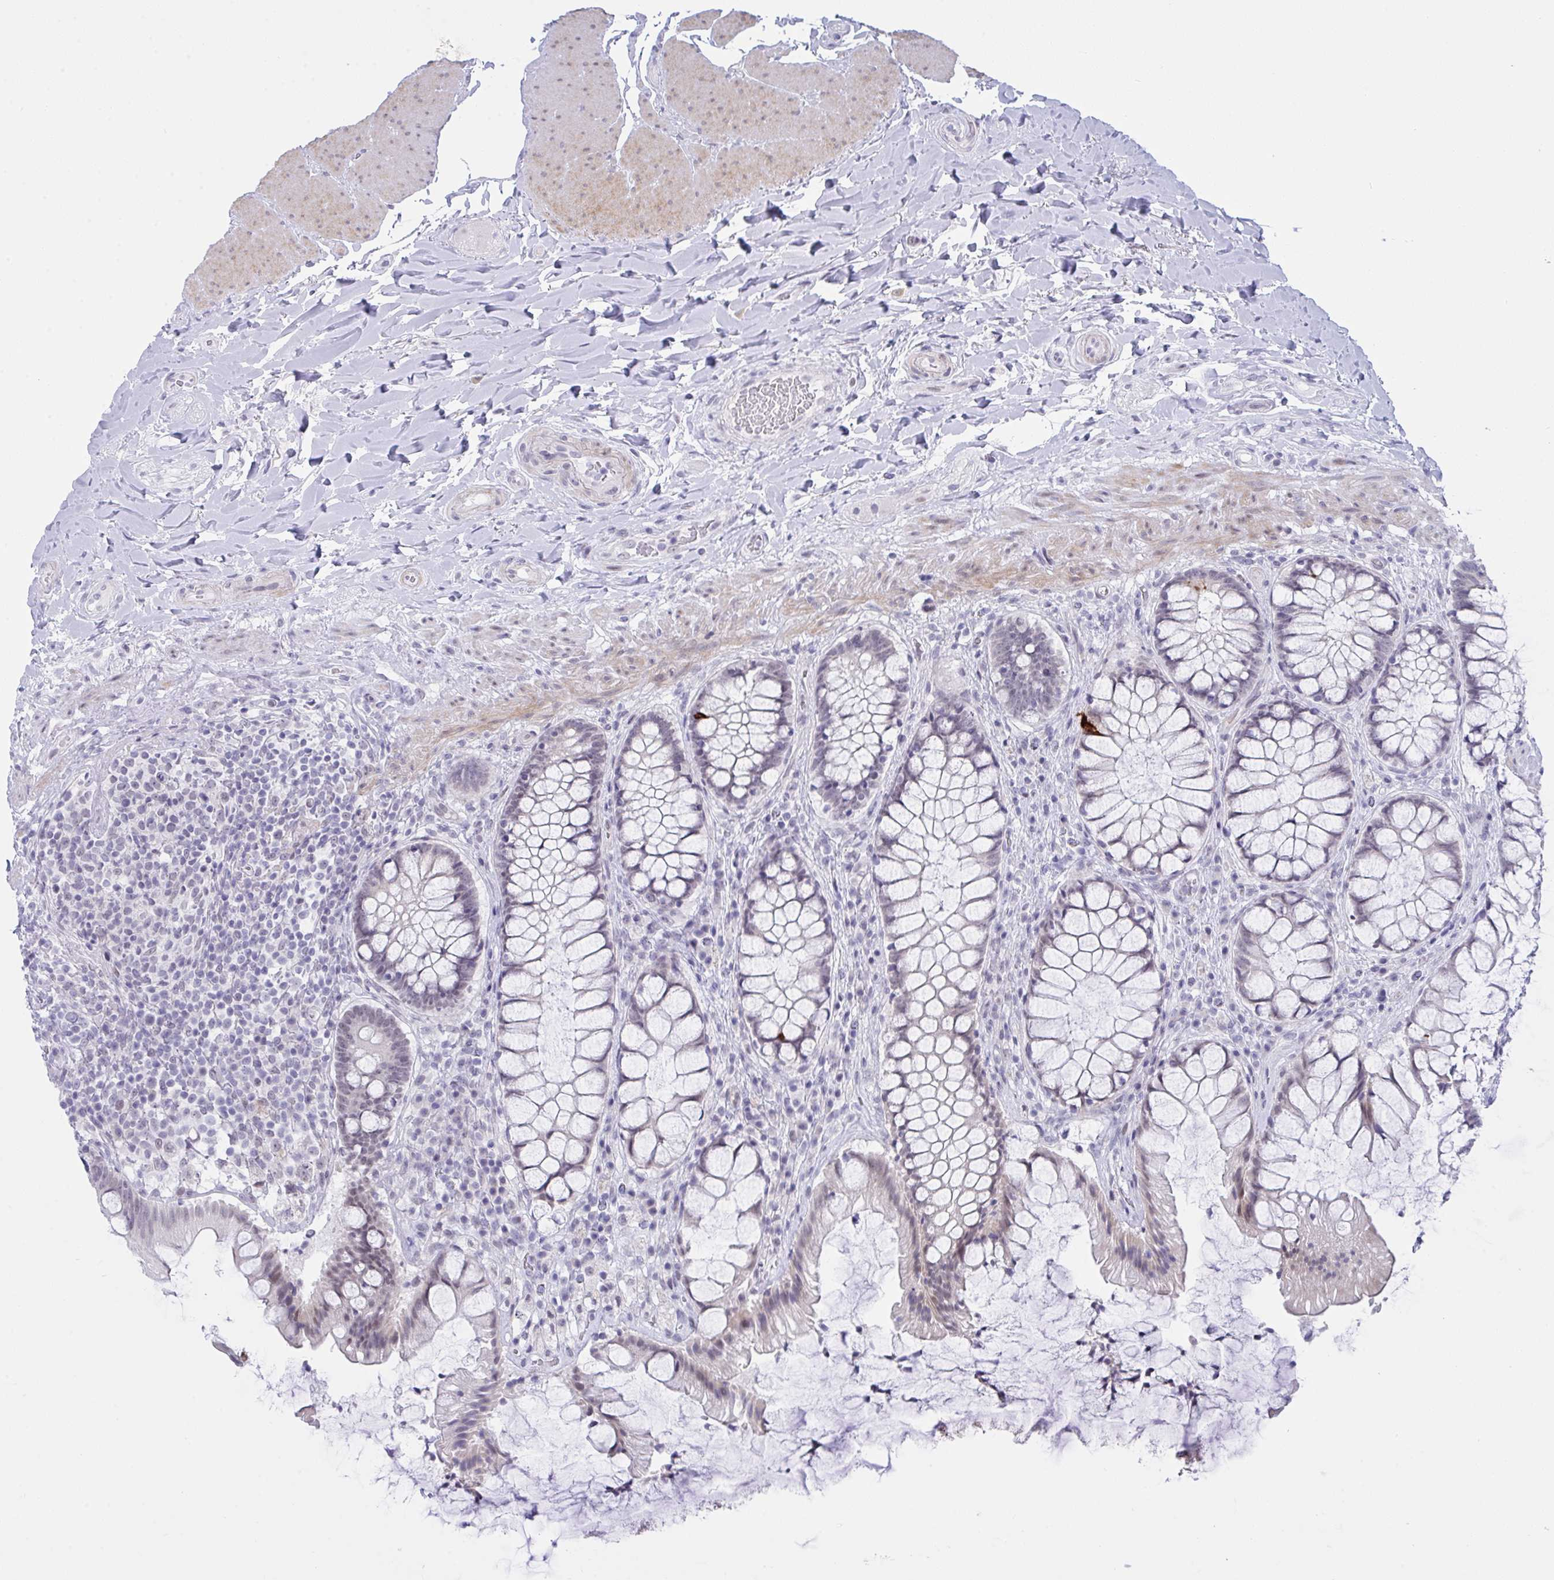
{"staining": {"intensity": "strong", "quantity": "<25%", "location": "cytoplasmic/membranous"}, "tissue": "rectum", "cell_type": "Glandular cells", "image_type": "normal", "snomed": [{"axis": "morphology", "description": "Normal tissue, NOS"}, {"axis": "topography", "description": "Rectum"}], "caption": "Strong cytoplasmic/membranous staining is present in approximately <25% of glandular cells in normal rectum. Nuclei are stained in blue.", "gene": "FBXL22", "patient": {"sex": "female", "age": 58}}